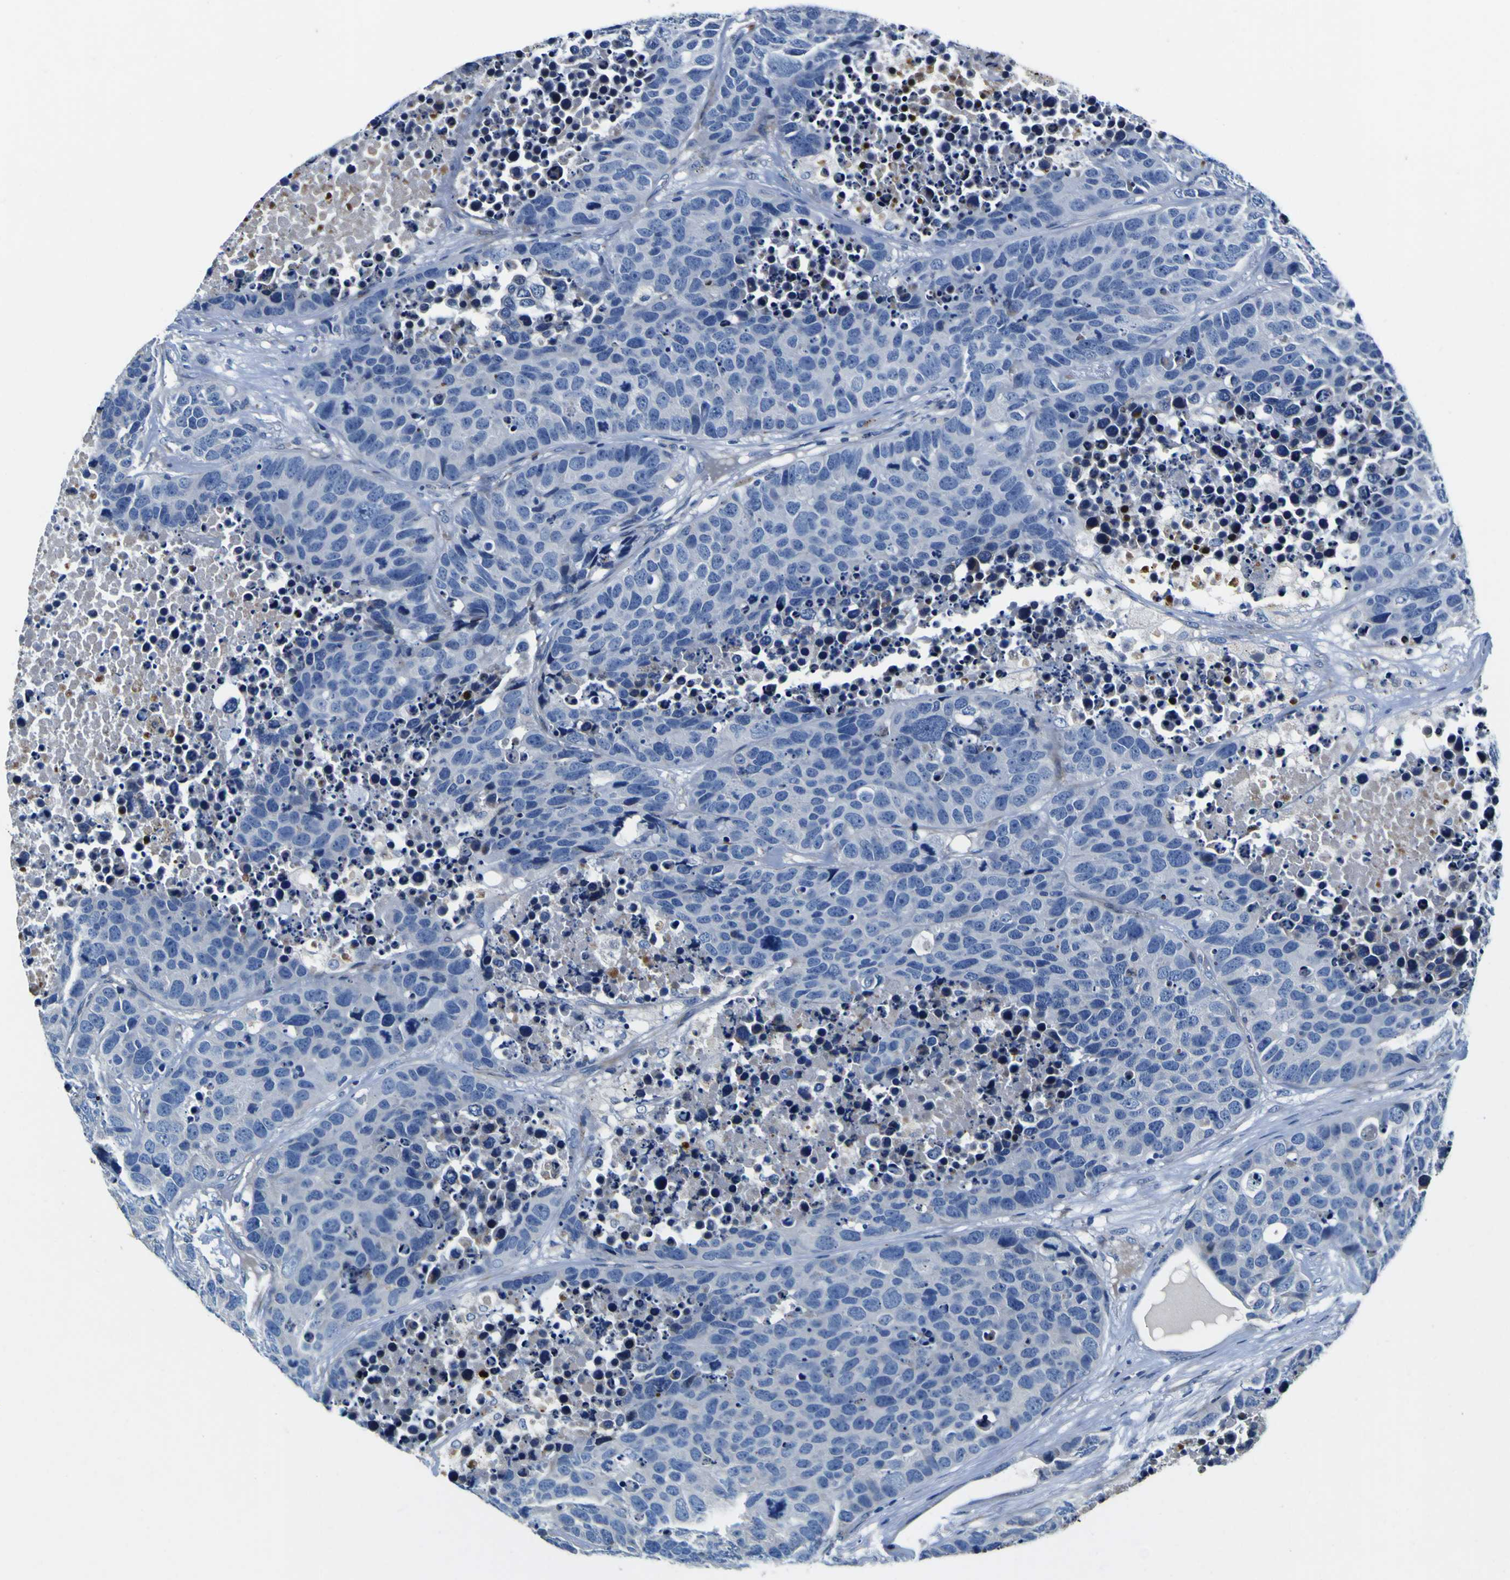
{"staining": {"intensity": "negative", "quantity": "none", "location": "none"}, "tissue": "carcinoid", "cell_type": "Tumor cells", "image_type": "cancer", "snomed": [{"axis": "morphology", "description": "Carcinoid, malignant, NOS"}, {"axis": "topography", "description": "Lung"}], "caption": "Human malignant carcinoid stained for a protein using immunohistochemistry displays no expression in tumor cells.", "gene": "AGAP3", "patient": {"sex": "male", "age": 60}}